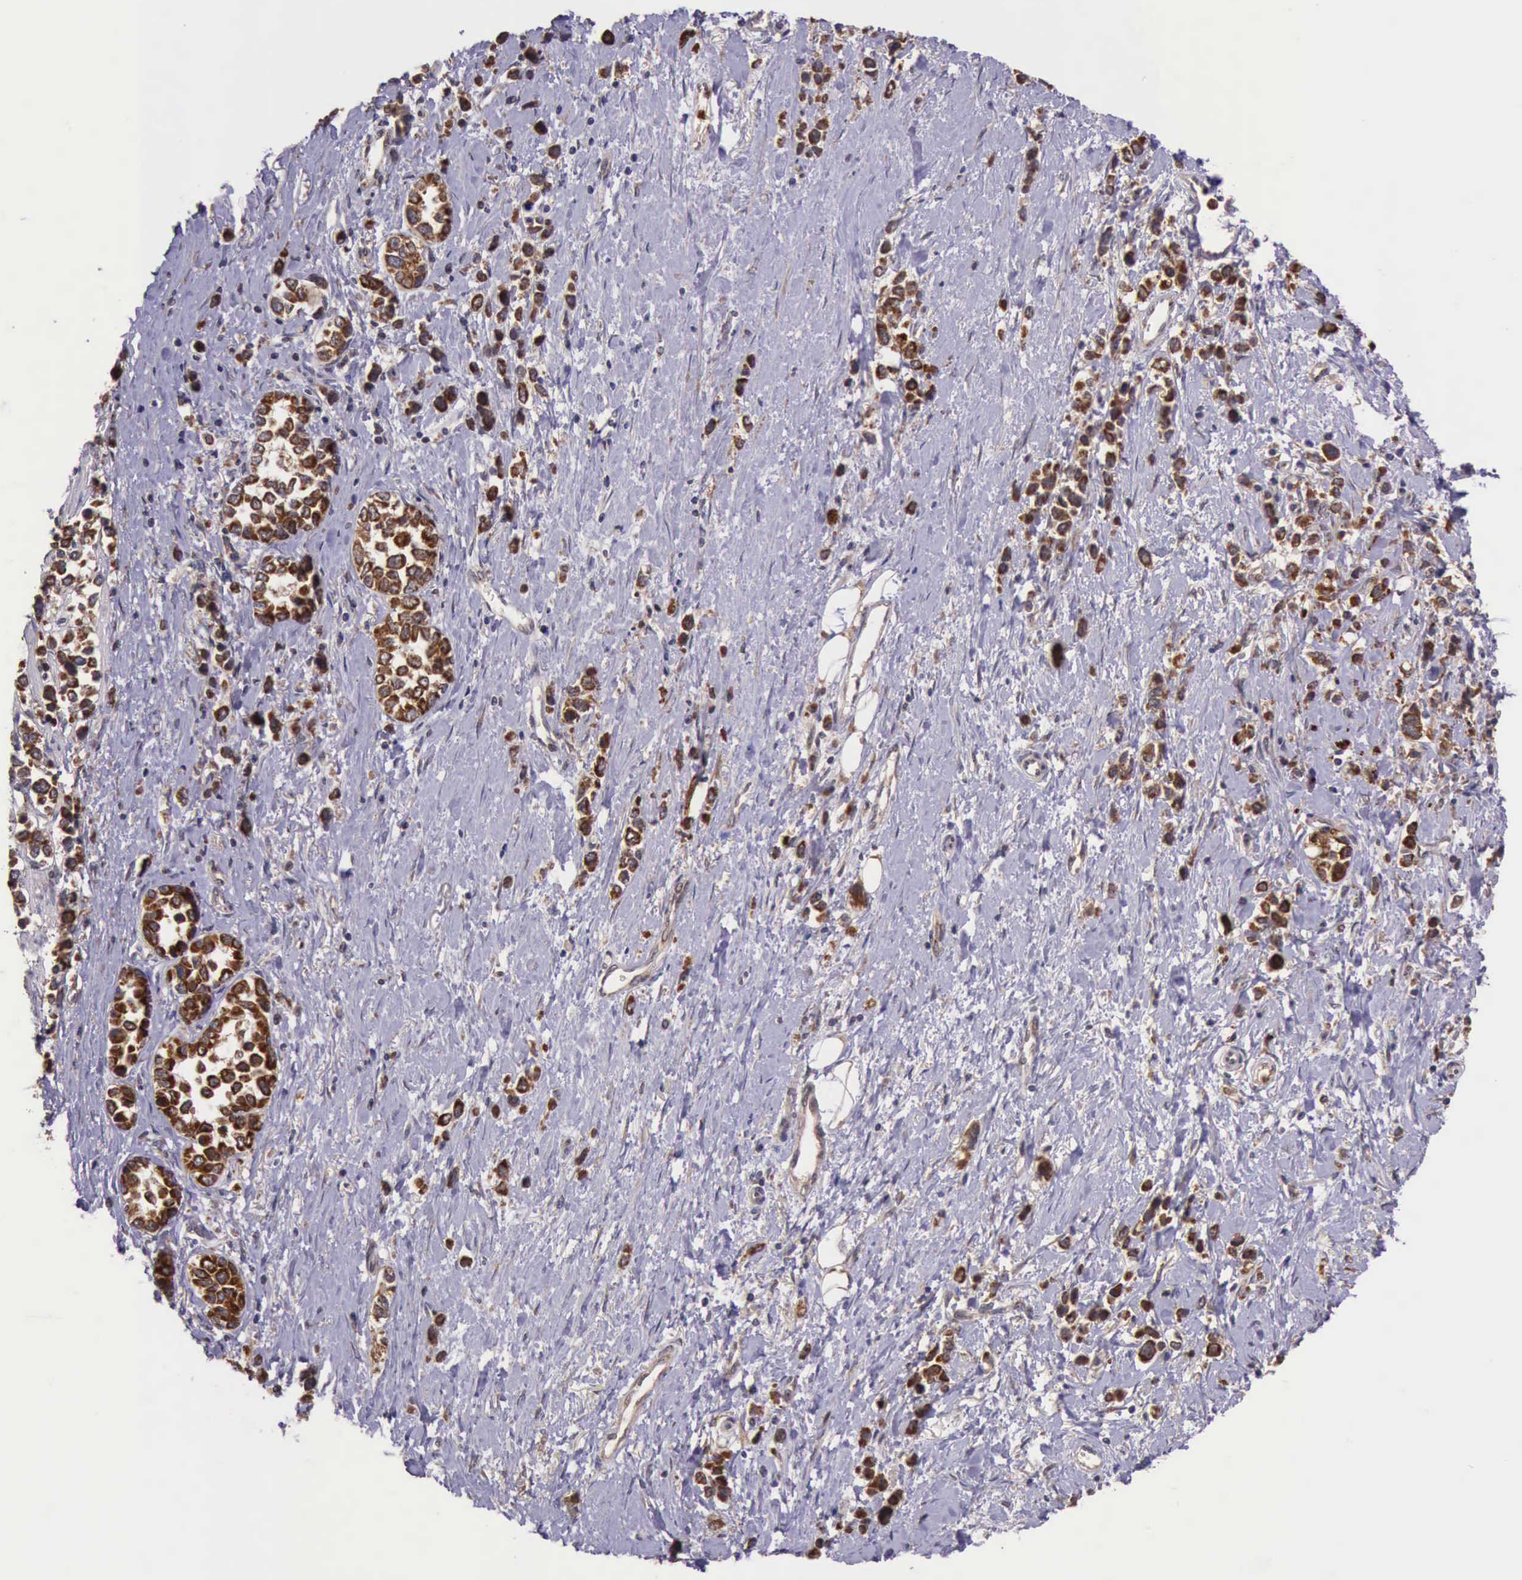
{"staining": {"intensity": "strong", "quantity": ">75%", "location": "cytoplasmic/membranous"}, "tissue": "stomach cancer", "cell_type": "Tumor cells", "image_type": "cancer", "snomed": [{"axis": "morphology", "description": "Adenocarcinoma, NOS"}, {"axis": "topography", "description": "Stomach, upper"}], "caption": "Human stomach cancer (adenocarcinoma) stained for a protein (brown) exhibits strong cytoplasmic/membranous positive staining in approximately >75% of tumor cells.", "gene": "ARMCX3", "patient": {"sex": "male", "age": 76}}